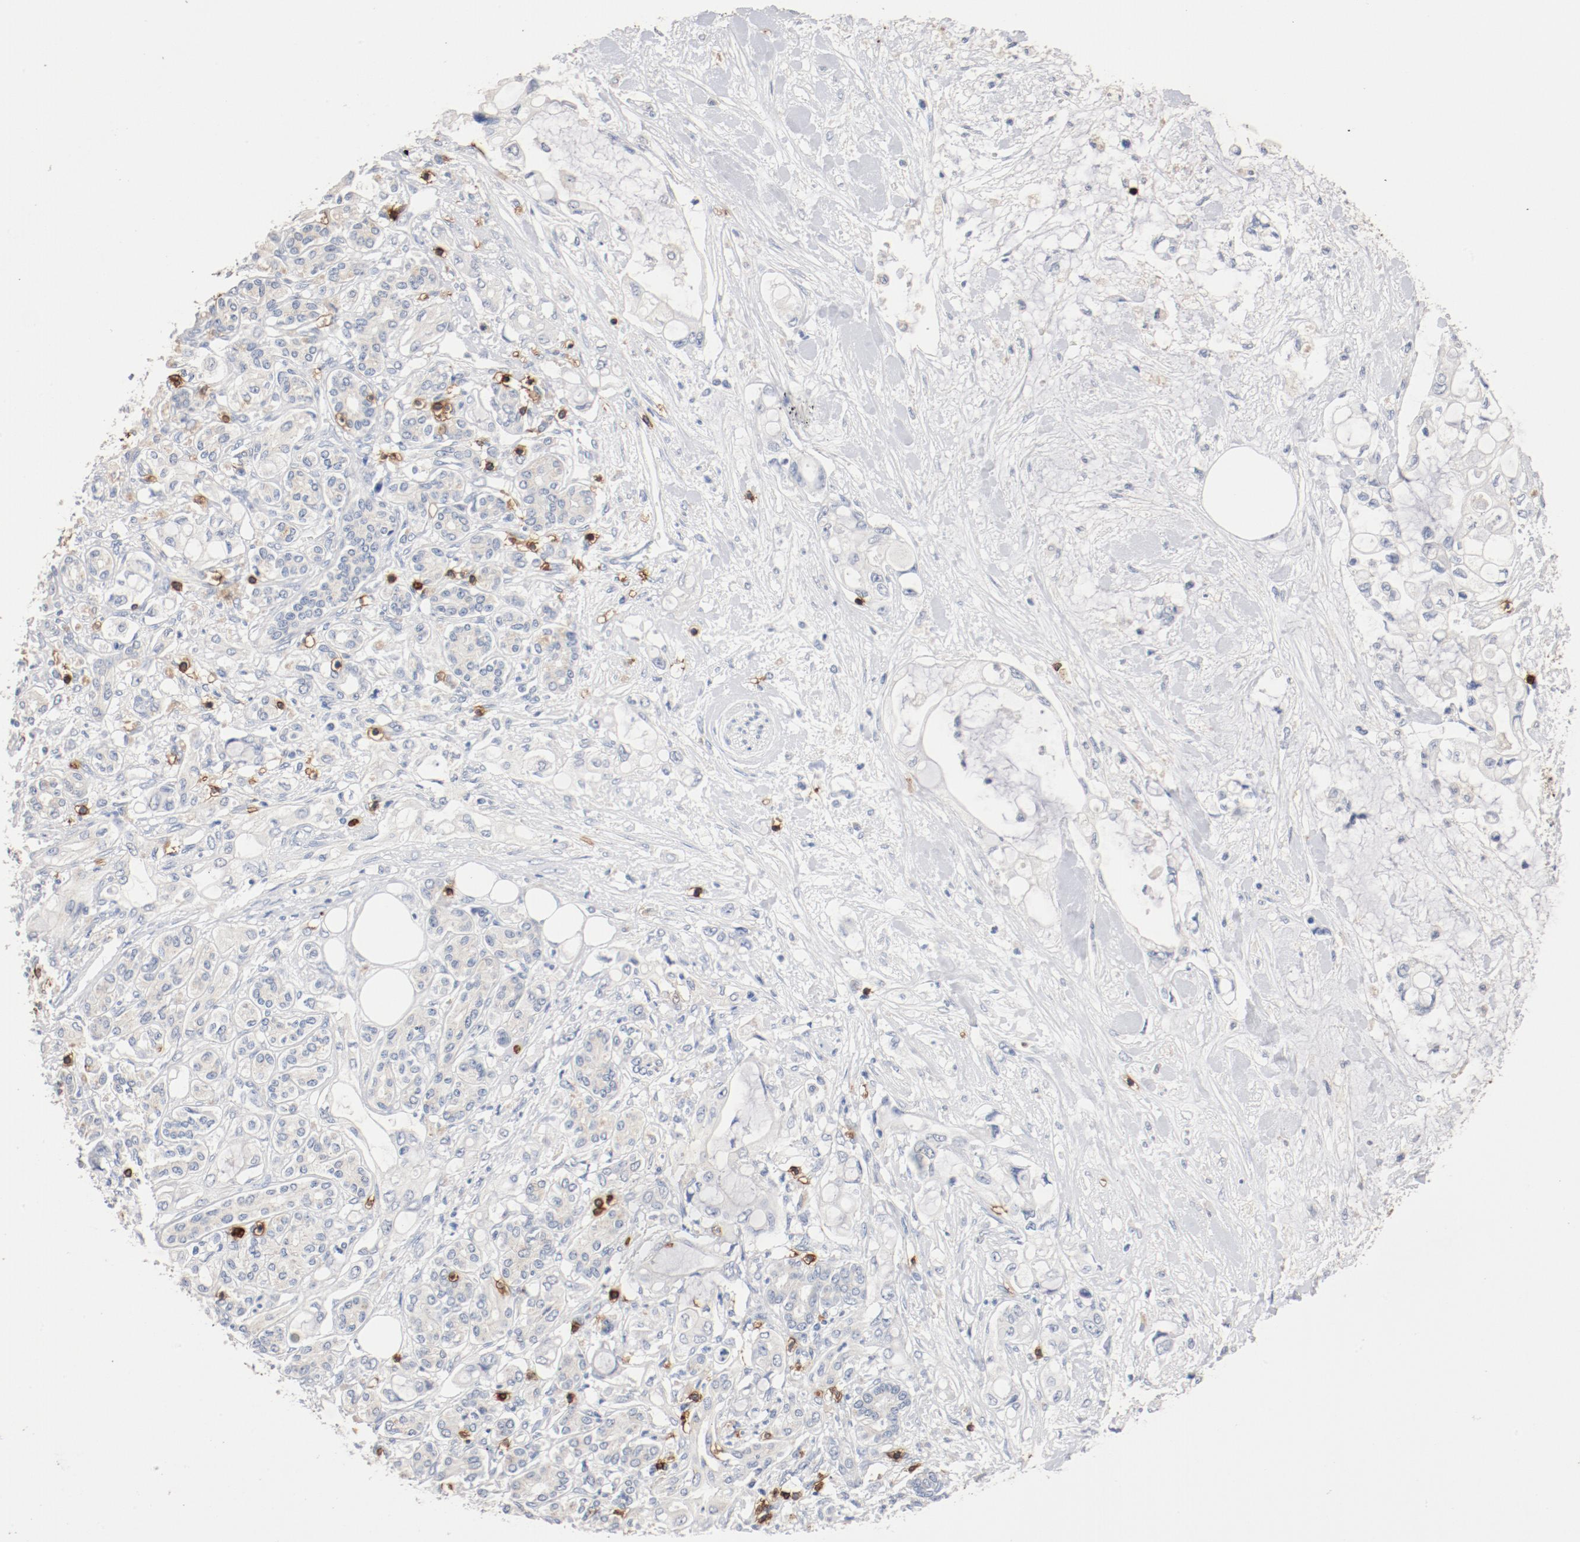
{"staining": {"intensity": "negative", "quantity": "none", "location": "none"}, "tissue": "pancreatic cancer", "cell_type": "Tumor cells", "image_type": "cancer", "snomed": [{"axis": "morphology", "description": "Adenocarcinoma, NOS"}, {"axis": "topography", "description": "Pancreas"}], "caption": "A high-resolution histopathology image shows immunohistochemistry (IHC) staining of pancreatic cancer, which demonstrates no significant positivity in tumor cells.", "gene": "CD247", "patient": {"sex": "female", "age": 70}}